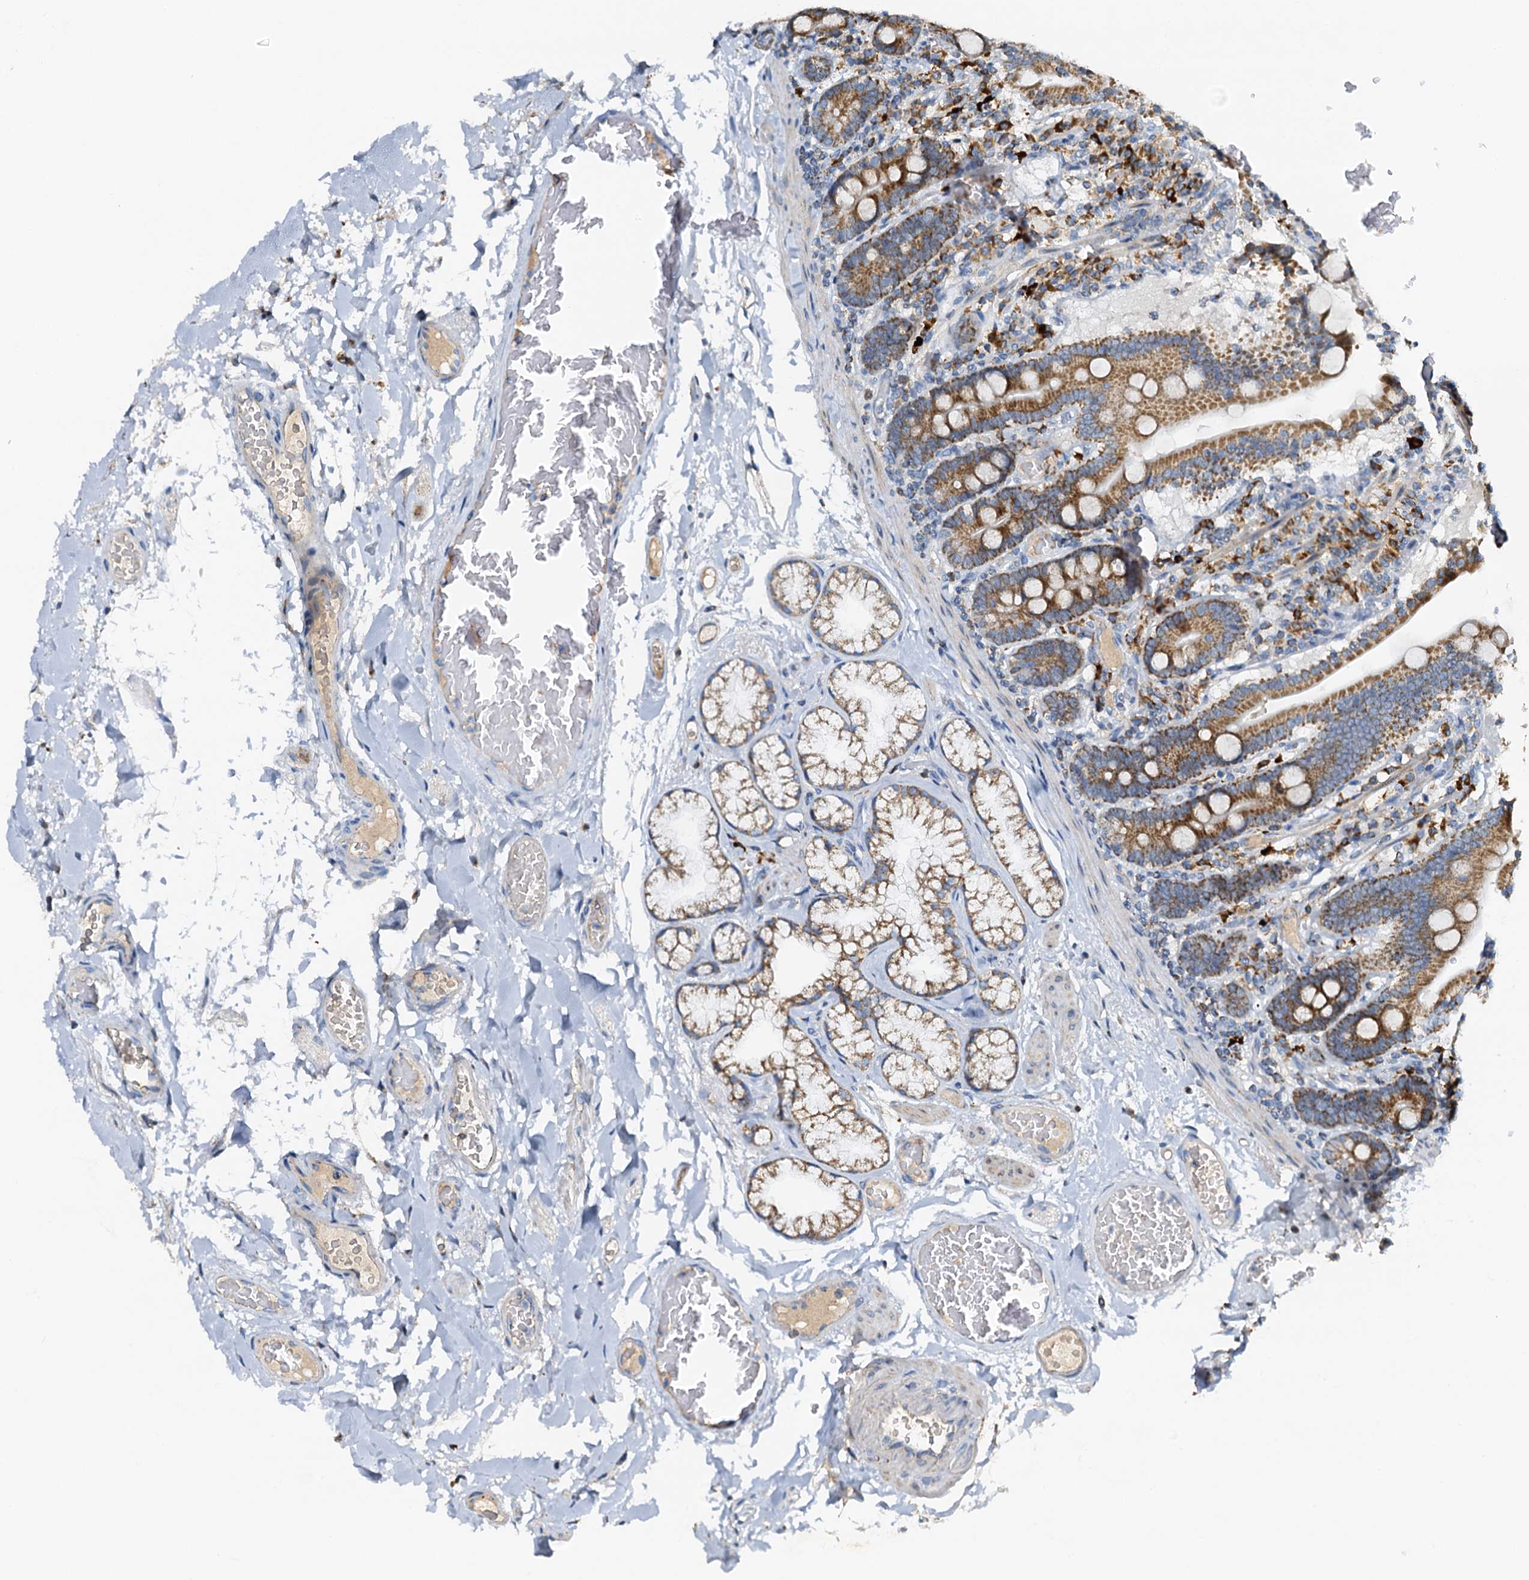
{"staining": {"intensity": "strong", "quantity": ">75%", "location": "cytoplasmic/membranous"}, "tissue": "duodenum", "cell_type": "Glandular cells", "image_type": "normal", "snomed": [{"axis": "morphology", "description": "Normal tissue, NOS"}, {"axis": "topography", "description": "Duodenum"}], "caption": "Strong cytoplasmic/membranous staining for a protein is seen in about >75% of glandular cells of unremarkable duodenum using IHC.", "gene": "POC1A", "patient": {"sex": "male", "age": 55}}